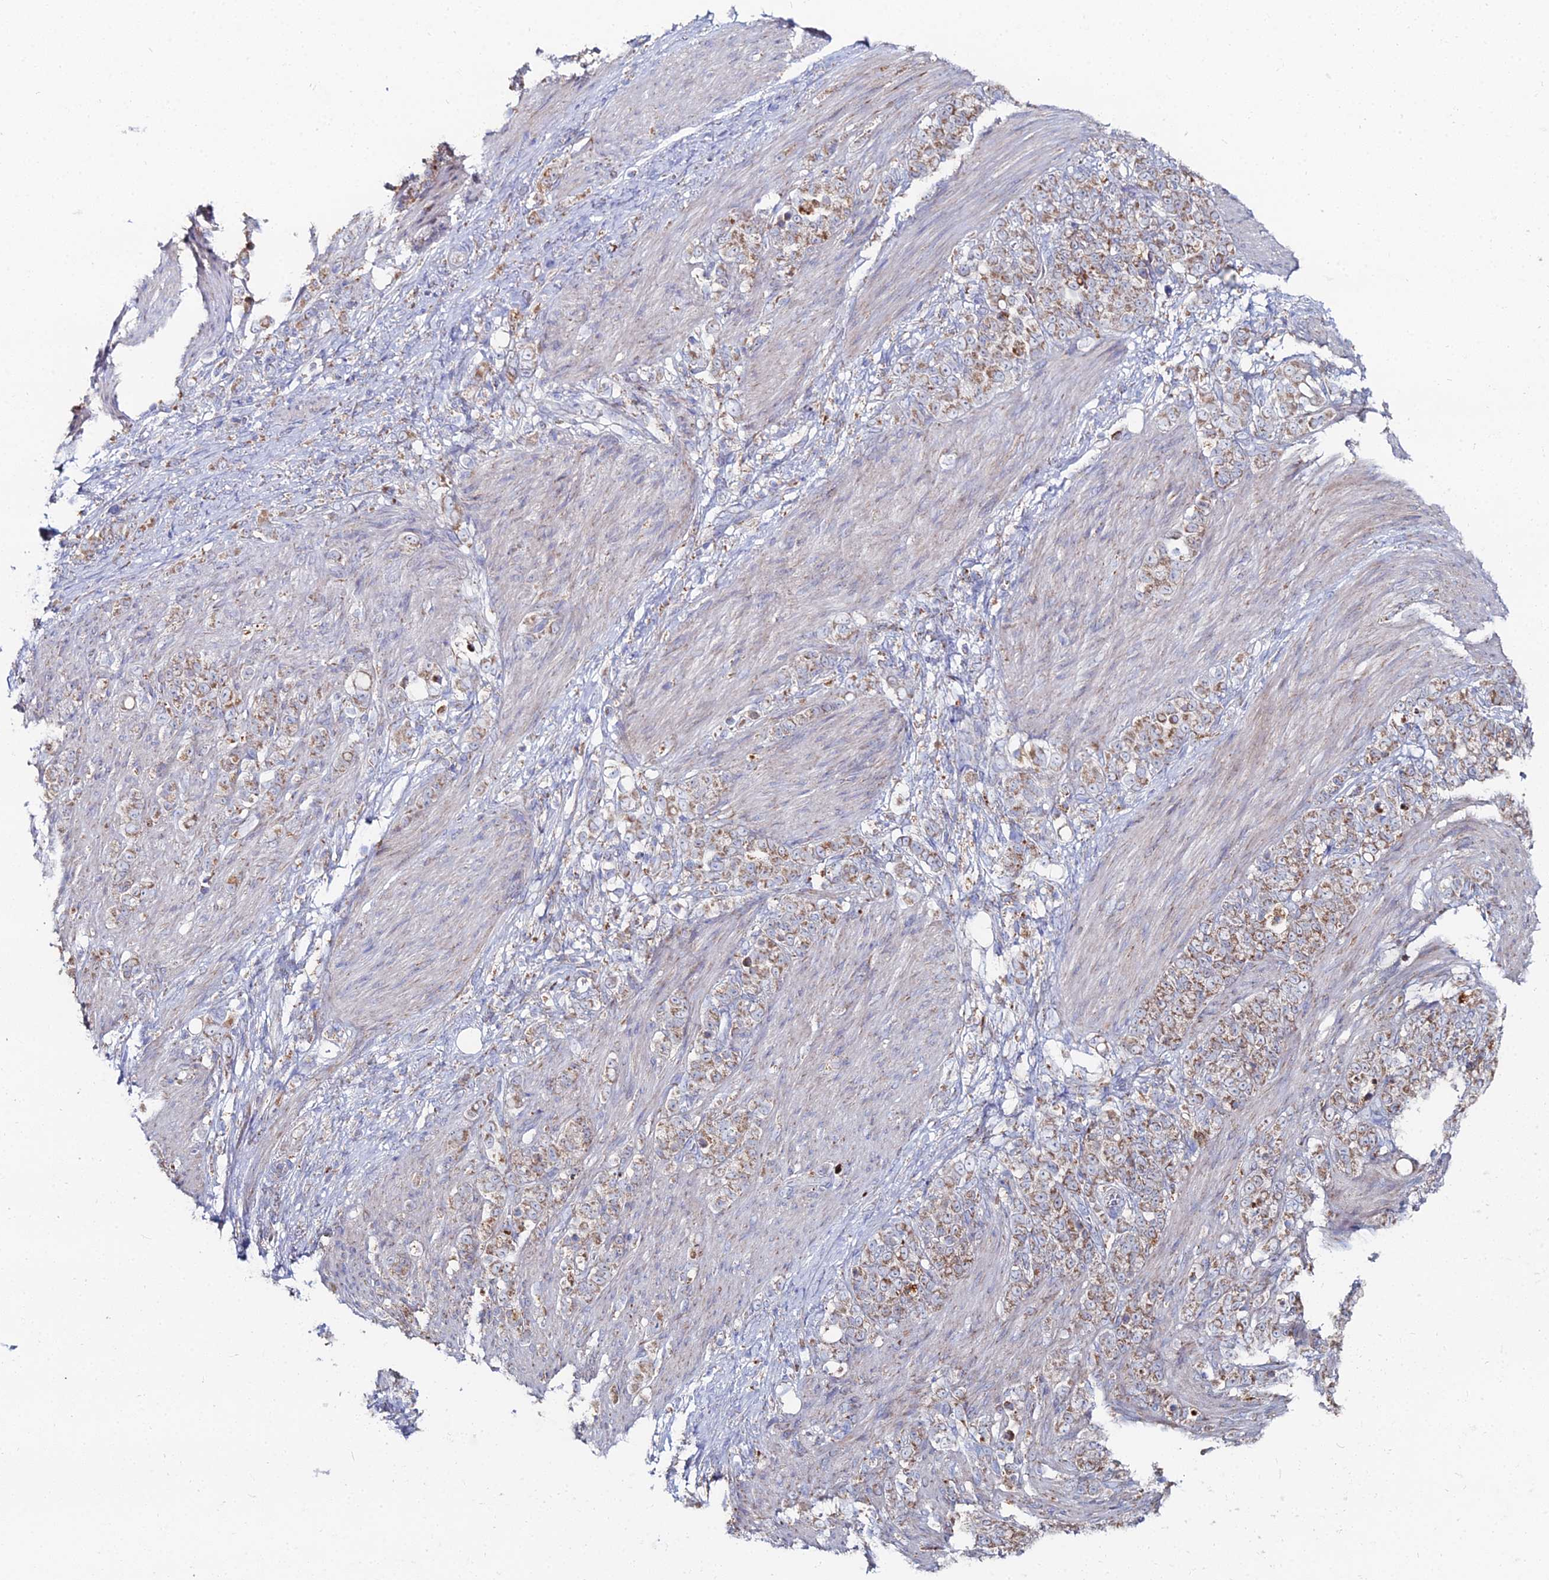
{"staining": {"intensity": "moderate", "quantity": ">75%", "location": "cytoplasmic/membranous"}, "tissue": "stomach cancer", "cell_type": "Tumor cells", "image_type": "cancer", "snomed": [{"axis": "morphology", "description": "Adenocarcinoma, NOS"}, {"axis": "topography", "description": "Stomach"}], "caption": "Protein expression analysis of stomach cancer (adenocarcinoma) reveals moderate cytoplasmic/membranous staining in approximately >75% of tumor cells.", "gene": "MPC1", "patient": {"sex": "female", "age": 79}}